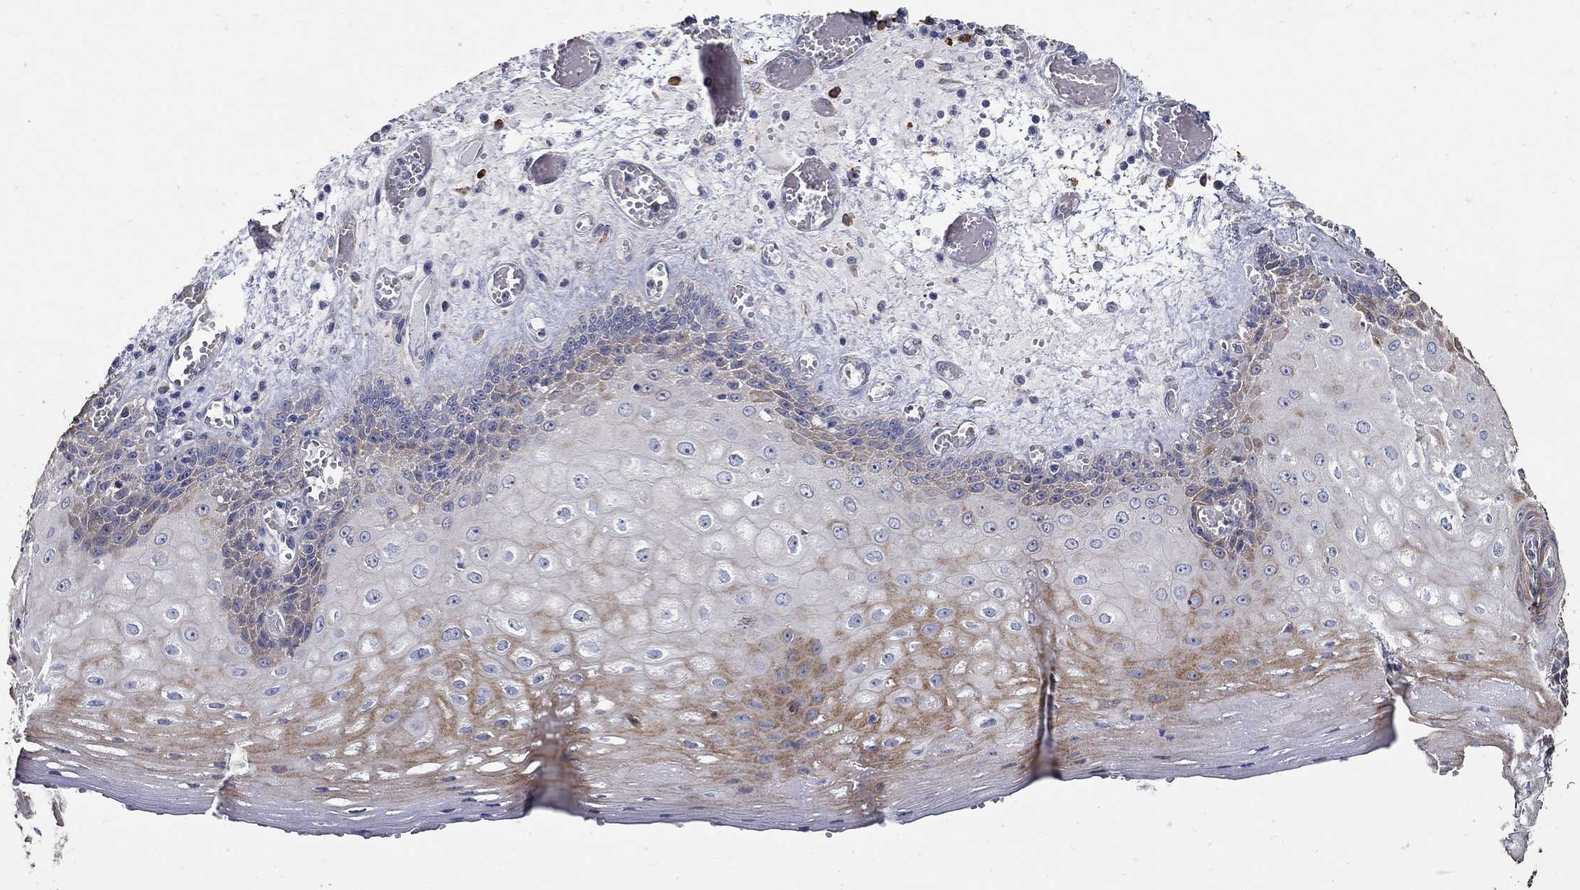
{"staining": {"intensity": "moderate", "quantity": "<25%", "location": "cytoplasmic/membranous"}, "tissue": "esophagus", "cell_type": "Squamous epithelial cells", "image_type": "normal", "snomed": [{"axis": "morphology", "description": "Normal tissue, NOS"}, {"axis": "topography", "description": "Esophagus"}], "caption": "About <25% of squamous epithelial cells in normal esophagus display moderate cytoplasmic/membranous protein positivity as visualized by brown immunohistochemical staining.", "gene": "EMILIN3", "patient": {"sex": "male", "age": 58}}